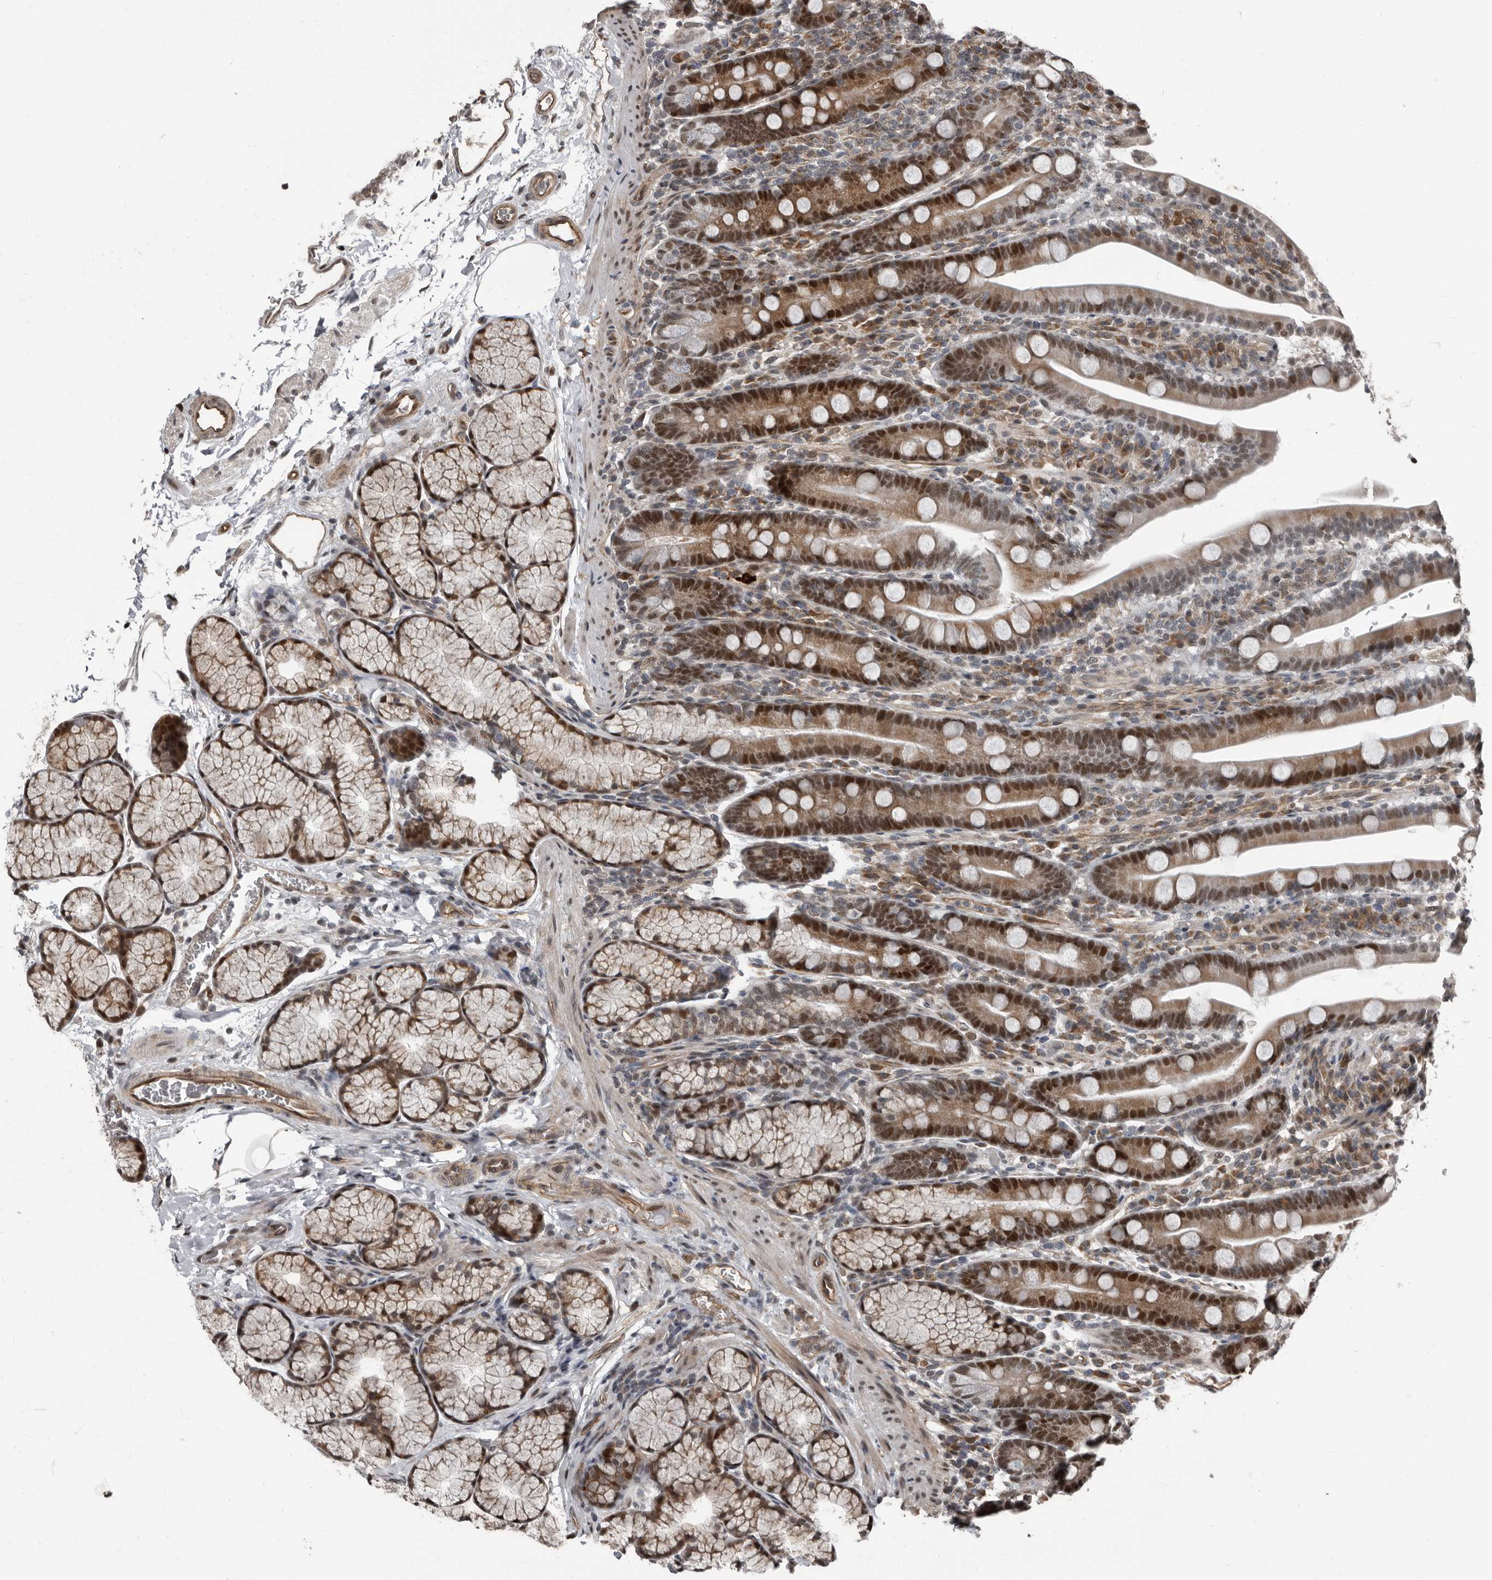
{"staining": {"intensity": "moderate", "quantity": "25%-75%", "location": "cytoplasmic/membranous,nuclear"}, "tissue": "duodenum", "cell_type": "Glandular cells", "image_type": "normal", "snomed": [{"axis": "morphology", "description": "Normal tissue, NOS"}, {"axis": "topography", "description": "Duodenum"}], "caption": "Immunohistochemical staining of benign duodenum demonstrates 25%-75% levels of moderate cytoplasmic/membranous,nuclear protein expression in approximately 25%-75% of glandular cells. (brown staining indicates protein expression, while blue staining denotes nuclei).", "gene": "CHD1L", "patient": {"sex": "male", "age": 35}}